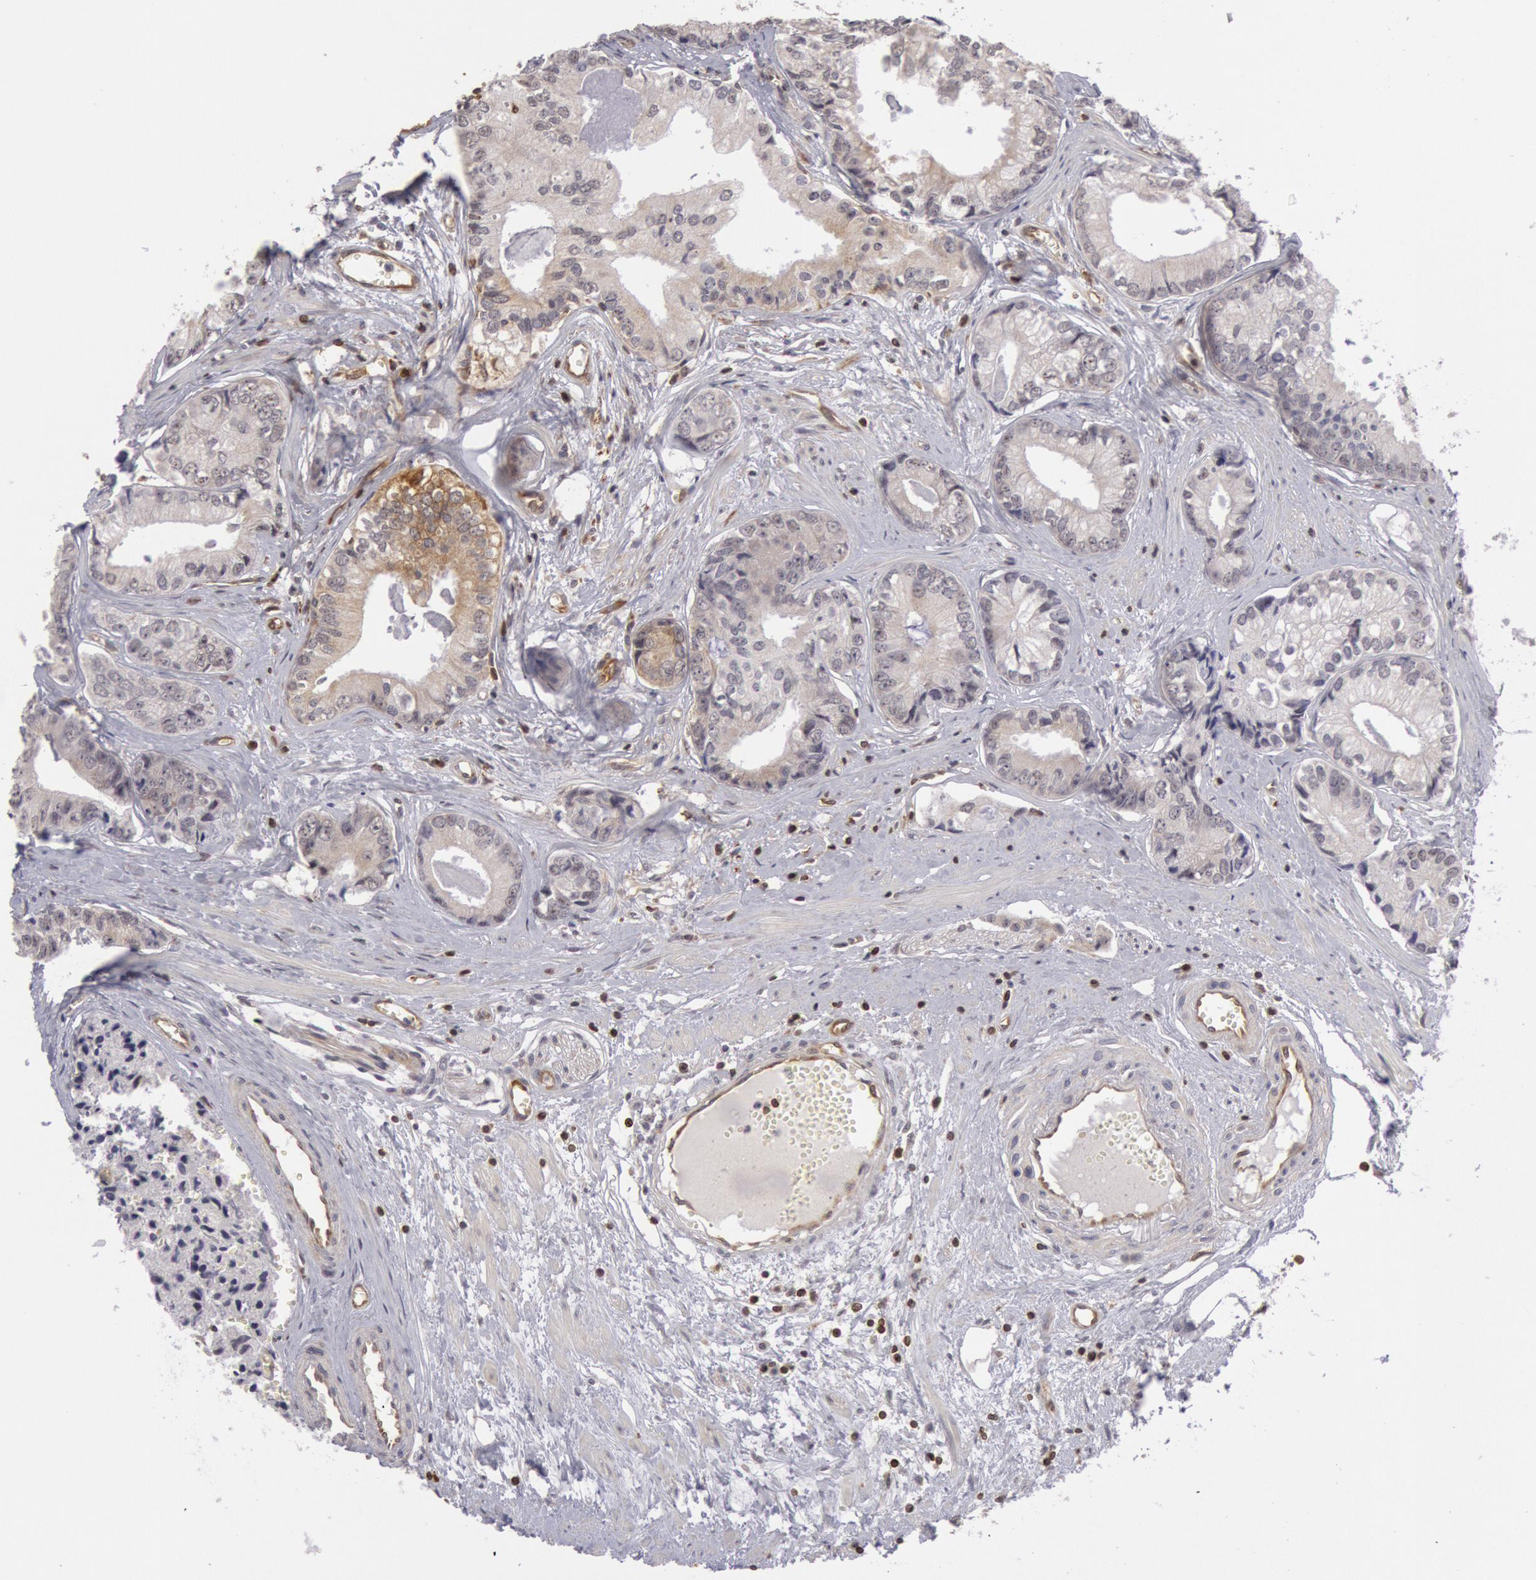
{"staining": {"intensity": "negative", "quantity": "none", "location": "none"}, "tissue": "prostate cancer", "cell_type": "Tumor cells", "image_type": "cancer", "snomed": [{"axis": "morphology", "description": "Adenocarcinoma, High grade"}, {"axis": "topography", "description": "Prostate"}], "caption": "A histopathology image of high-grade adenocarcinoma (prostate) stained for a protein exhibits no brown staining in tumor cells. Nuclei are stained in blue.", "gene": "TAP2", "patient": {"sex": "male", "age": 56}}